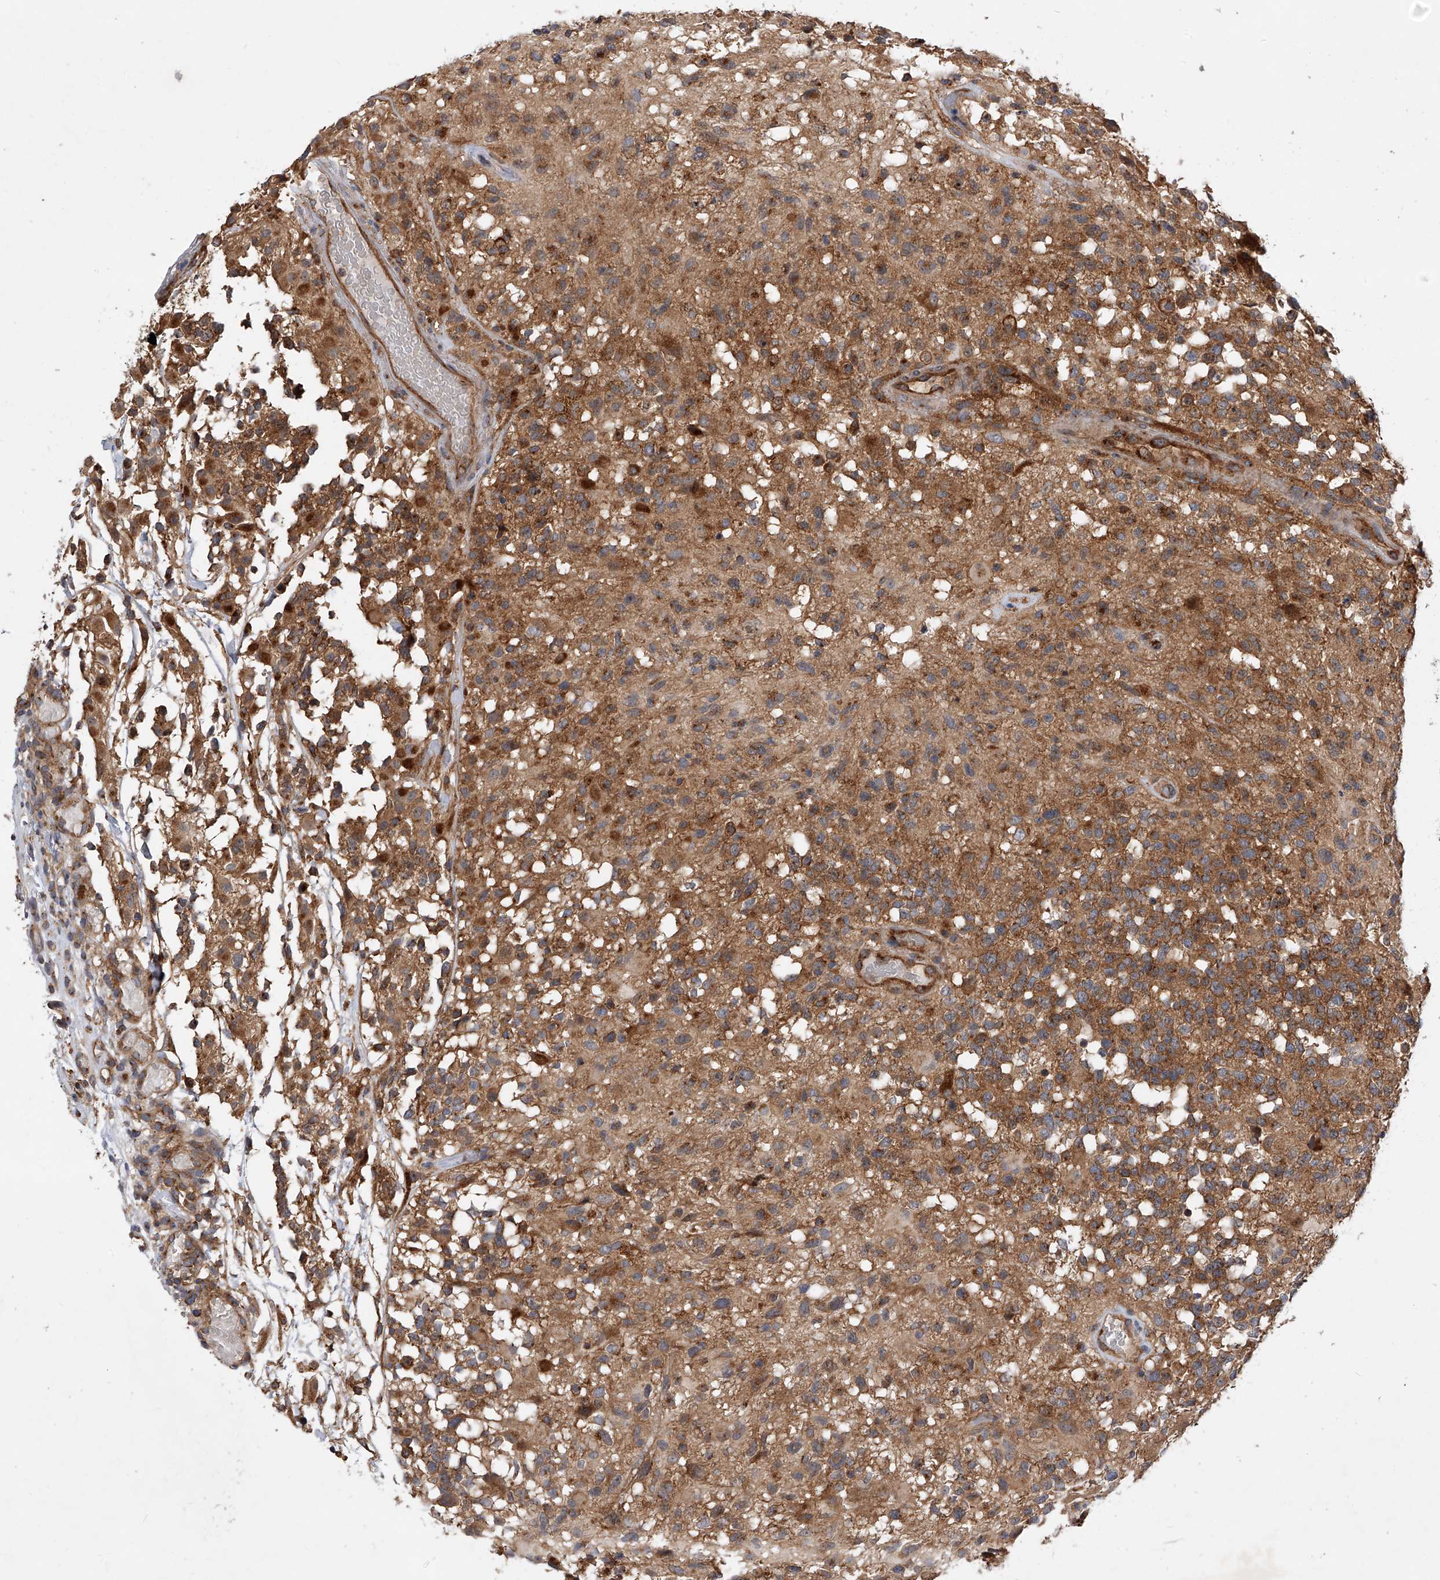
{"staining": {"intensity": "moderate", "quantity": ">75%", "location": "cytoplasmic/membranous"}, "tissue": "glioma", "cell_type": "Tumor cells", "image_type": "cancer", "snomed": [{"axis": "morphology", "description": "Glioma, malignant, High grade"}, {"axis": "morphology", "description": "Glioblastoma, NOS"}, {"axis": "topography", "description": "Brain"}], "caption": "High-magnification brightfield microscopy of glioblastoma stained with DAB (3,3'-diaminobenzidine) (brown) and counterstained with hematoxylin (blue). tumor cells exhibit moderate cytoplasmic/membranous positivity is identified in about>75% of cells. The staining was performed using DAB, with brown indicating positive protein expression. Nuclei are stained blue with hematoxylin.", "gene": "CFAP410", "patient": {"sex": "male", "age": 60}}